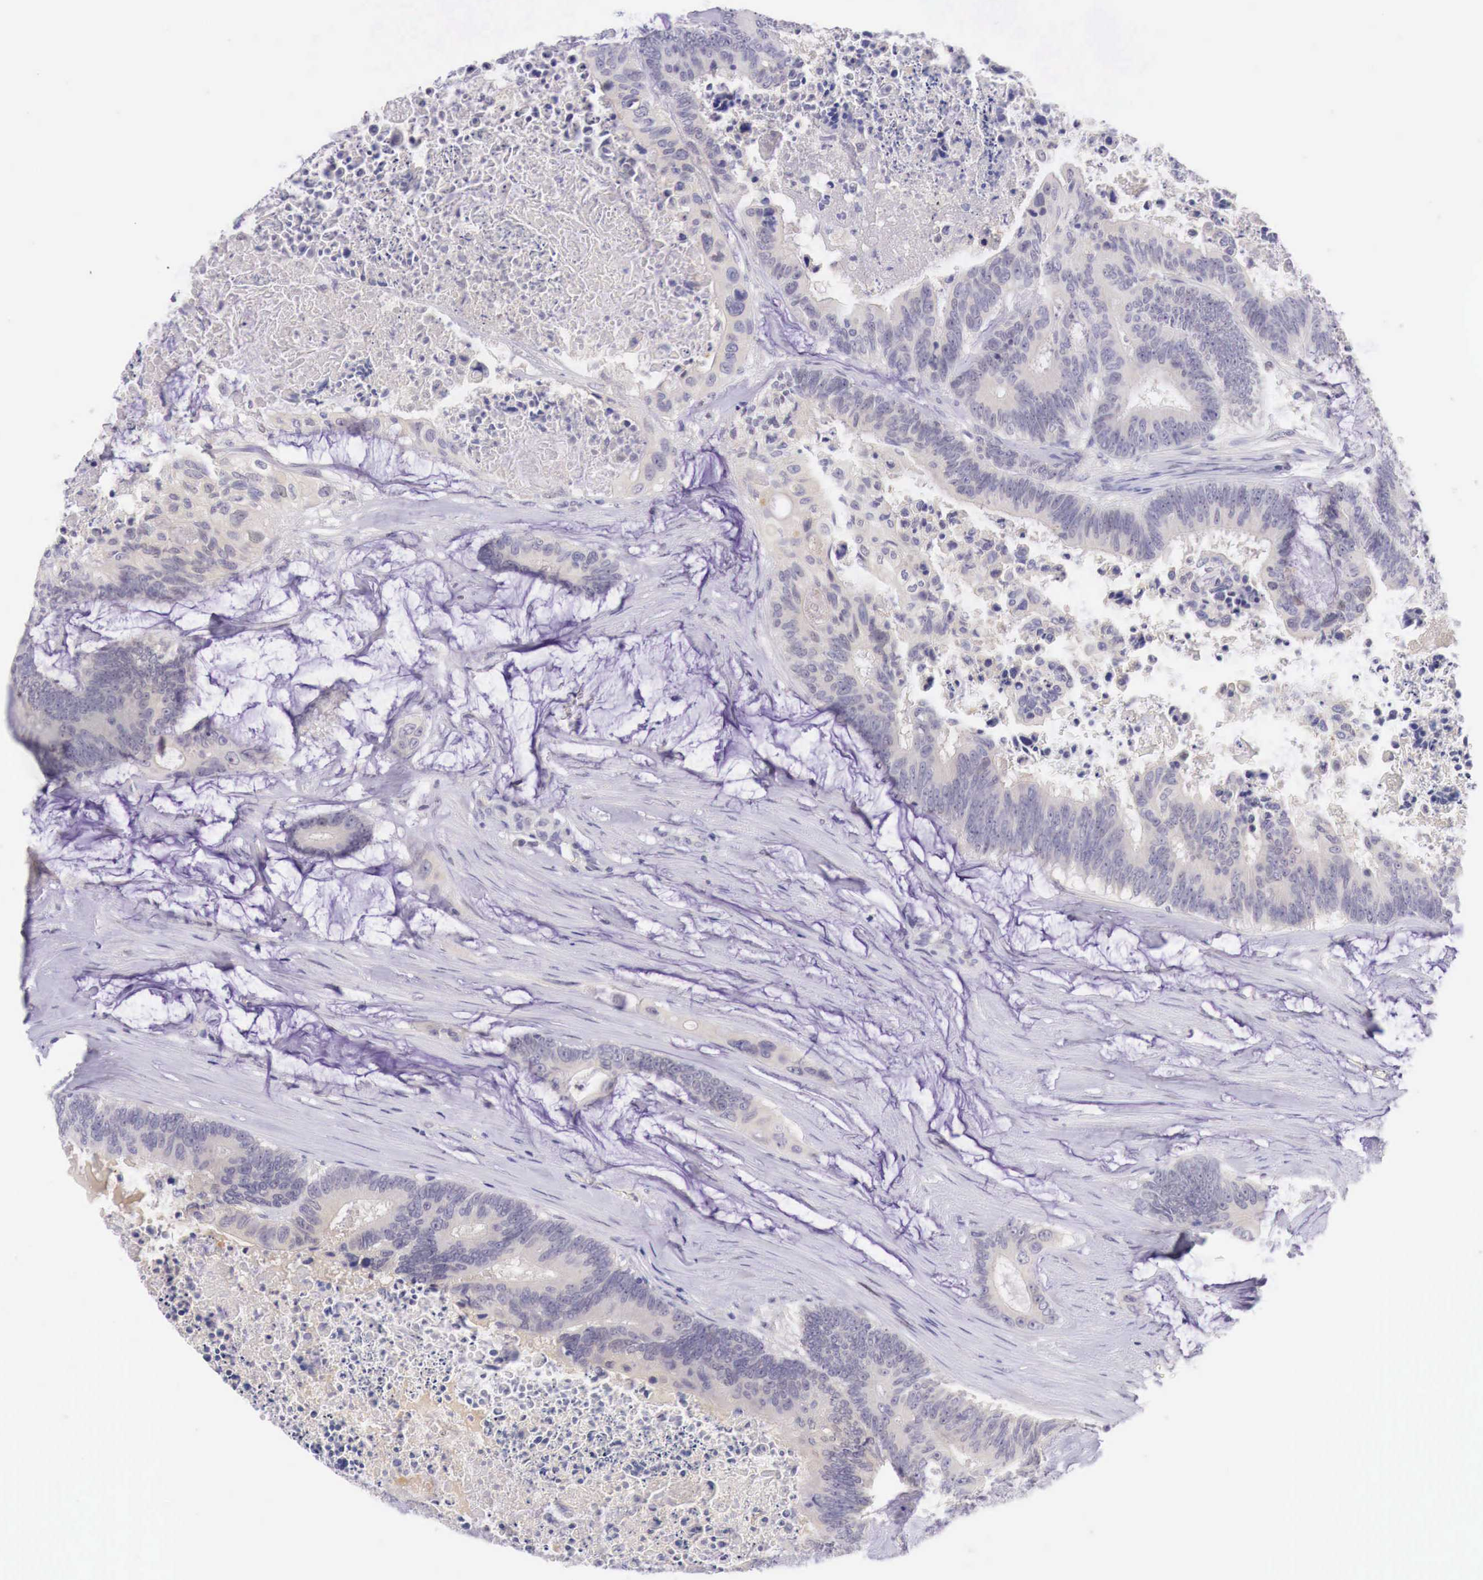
{"staining": {"intensity": "weak", "quantity": "25%-75%", "location": "cytoplasmic/membranous"}, "tissue": "colorectal cancer", "cell_type": "Tumor cells", "image_type": "cancer", "snomed": [{"axis": "morphology", "description": "Adenocarcinoma, NOS"}, {"axis": "topography", "description": "Colon"}], "caption": "A brown stain labels weak cytoplasmic/membranous positivity of a protein in colorectal adenocarcinoma tumor cells.", "gene": "BCL6", "patient": {"sex": "male", "age": 65}}